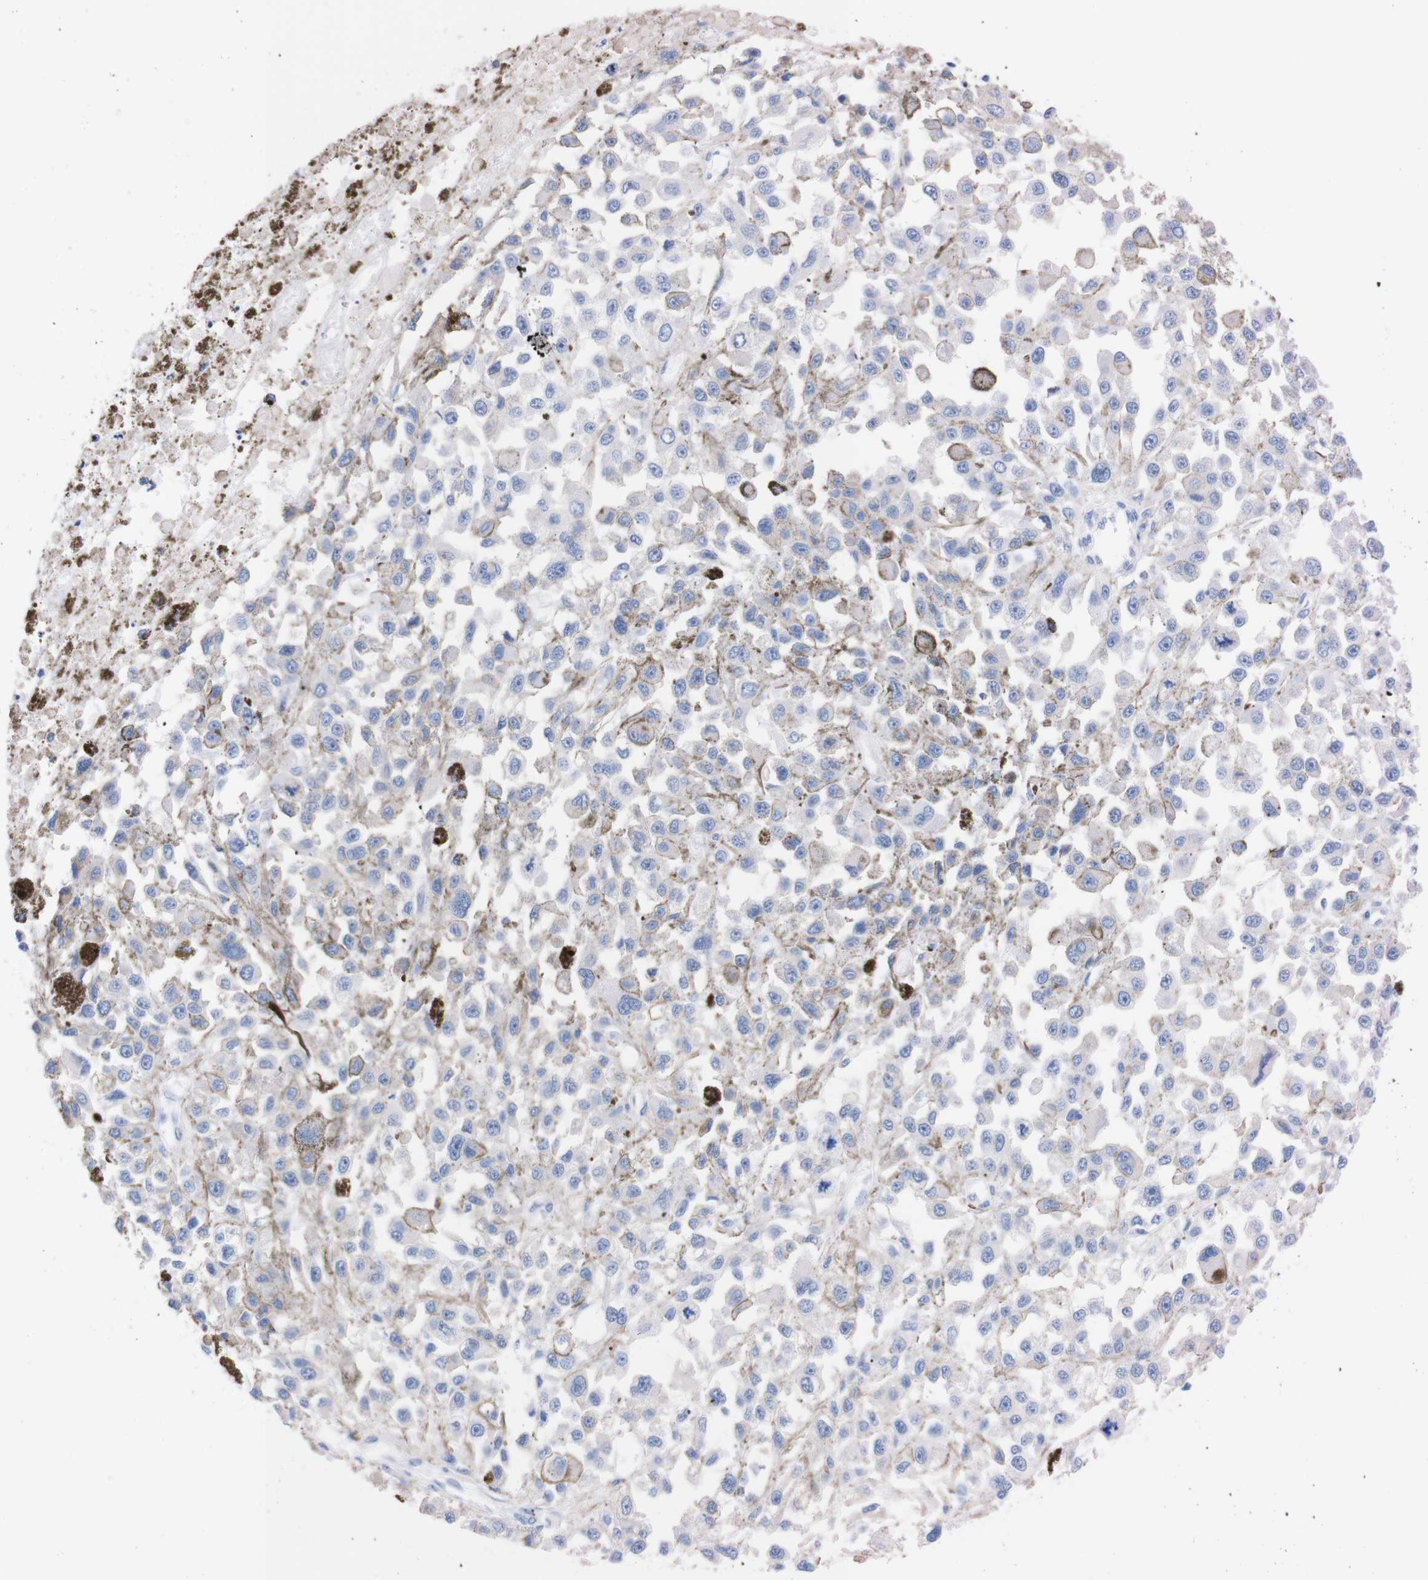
{"staining": {"intensity": "negative", "quantity": "none", "location": "none"}, "tissue": "melanoma", "cell_type": "Tumor cells", "image_type": "cancer", "snomed": [{"axis": "morphology", "description": "Malignant melanoma, Metastatic site"}, {"axis": "topography", "description": "Lymph node"}], "caption": "This is a photomicrograph of IHC staining of malignant melanoma (metastatic site), which shows no positivity in tumor cells.", "gene": "P2RY12", "patient": {"sex": "male", "age": 59}}